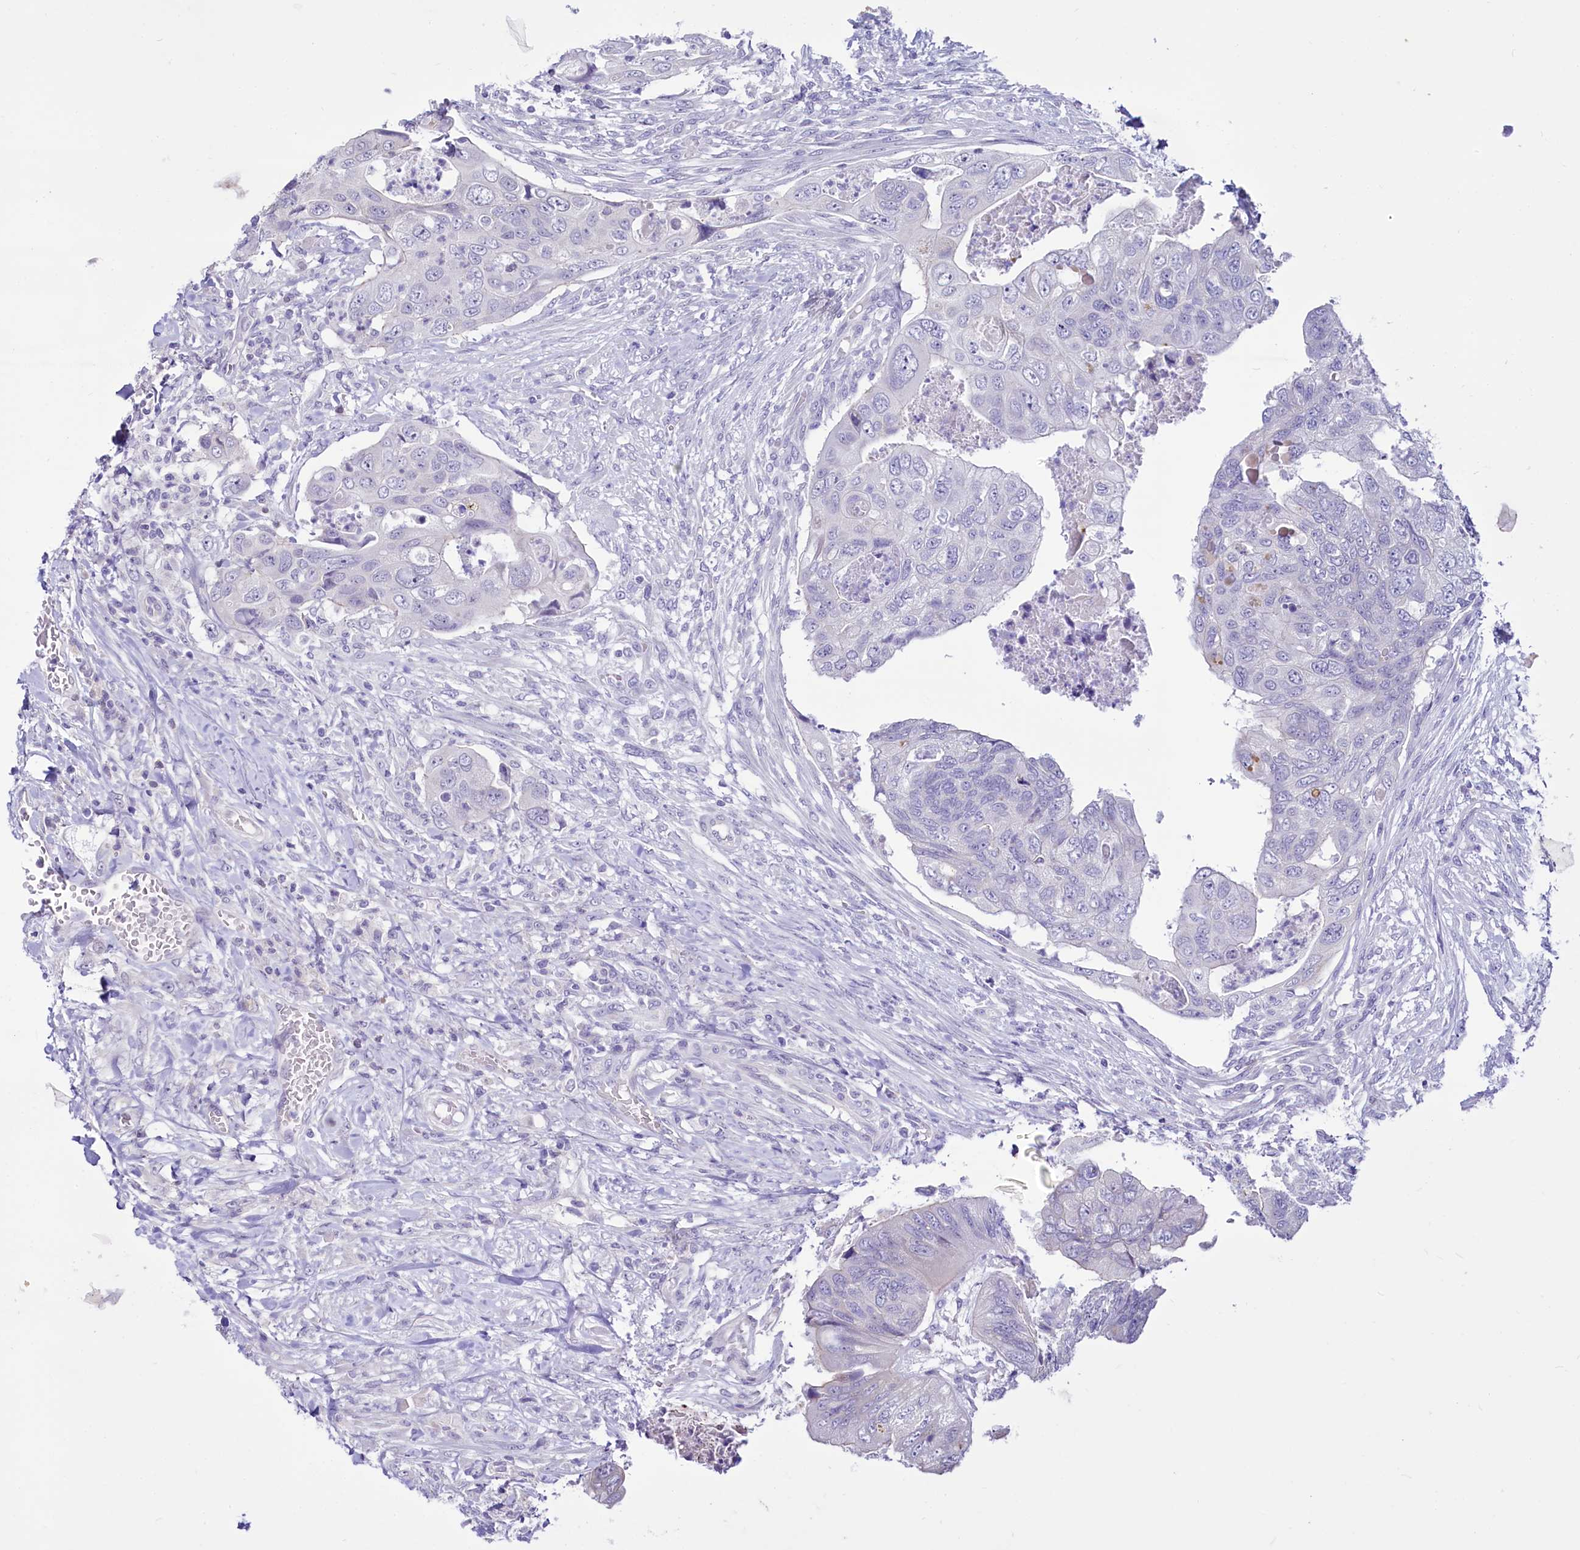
{"staining": {"intensity": "negative", "quantity": "none", "location": "none"}, "tissue": "colorectal cancer", "cell_type": "Tumor cells", "image_type": "cancer", "snomed": [{"axis": "morphology", "description": "Adenocarcinoma, NOS"}, {"axis": "topography", "description": "Rectum"}], "caption": "DAB immunohistochemical staining of colorectal adenocarcinoma exhibits no significant staining in tumor cells.", "gene": "BANK1", "patient": {"sex": "male", "age": 63}}